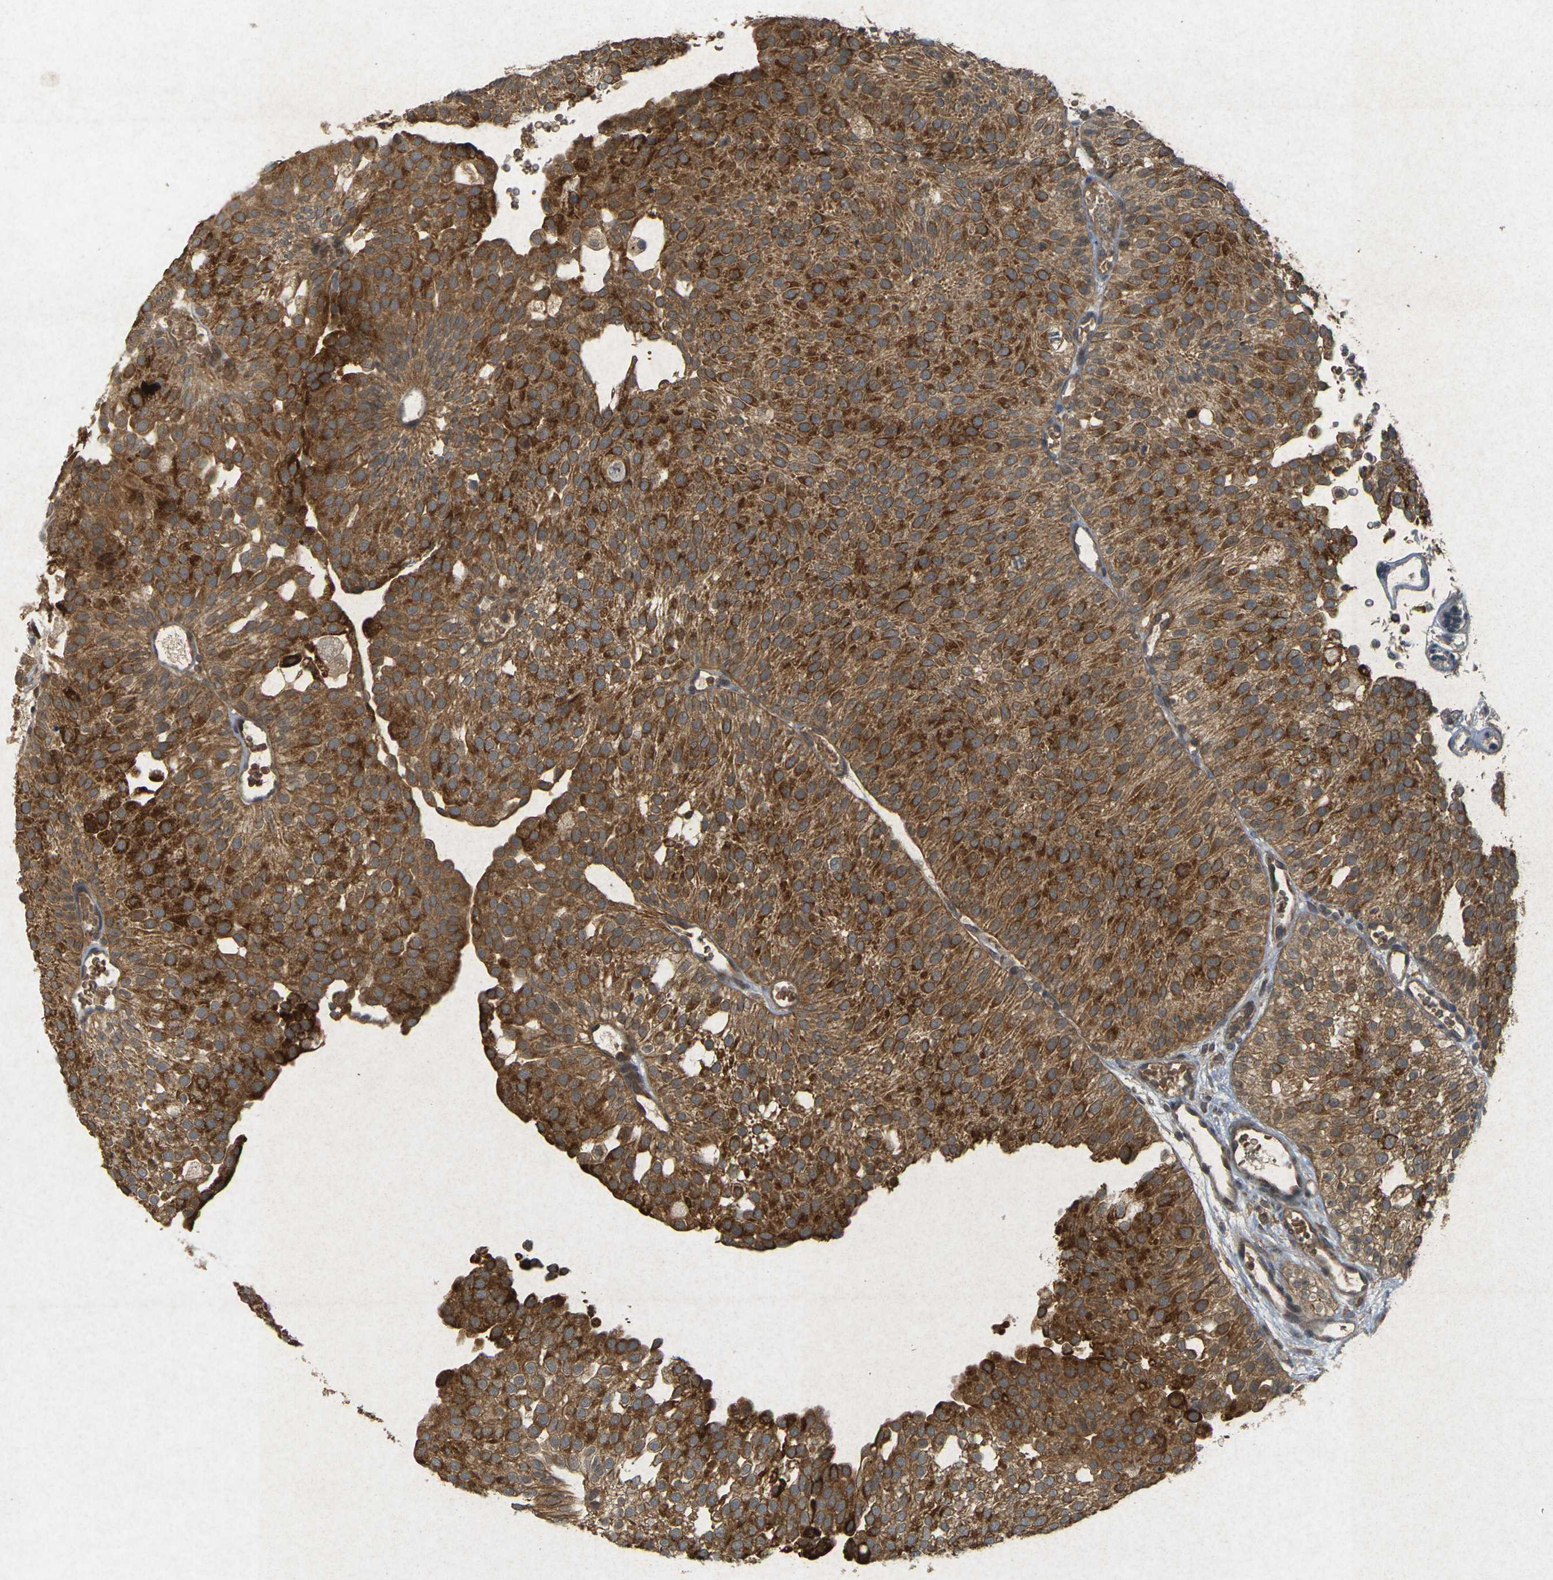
{"staining": {"intensity": "strong", "quantity": ">75%", "location": "cytoplasmic/membranous"}, "tissue": "urothelial cancer", "cell_type": "Tumor cells", "image_type": "cancer", "snomed": [{"axis": "morphology", "description": "Urothelial carcinoma, Low grade"}, {"axis": "topography", "description": "Urinary bladder"}], "caption": "Approximately >75% of tumor cells in urothelial cancer reveal strong cytoplasmic/membranous protein staining as visualized by brown immunohistochemical staining.", "gene": "ERN1", "patient": {"sex": "male", "age": 78}}